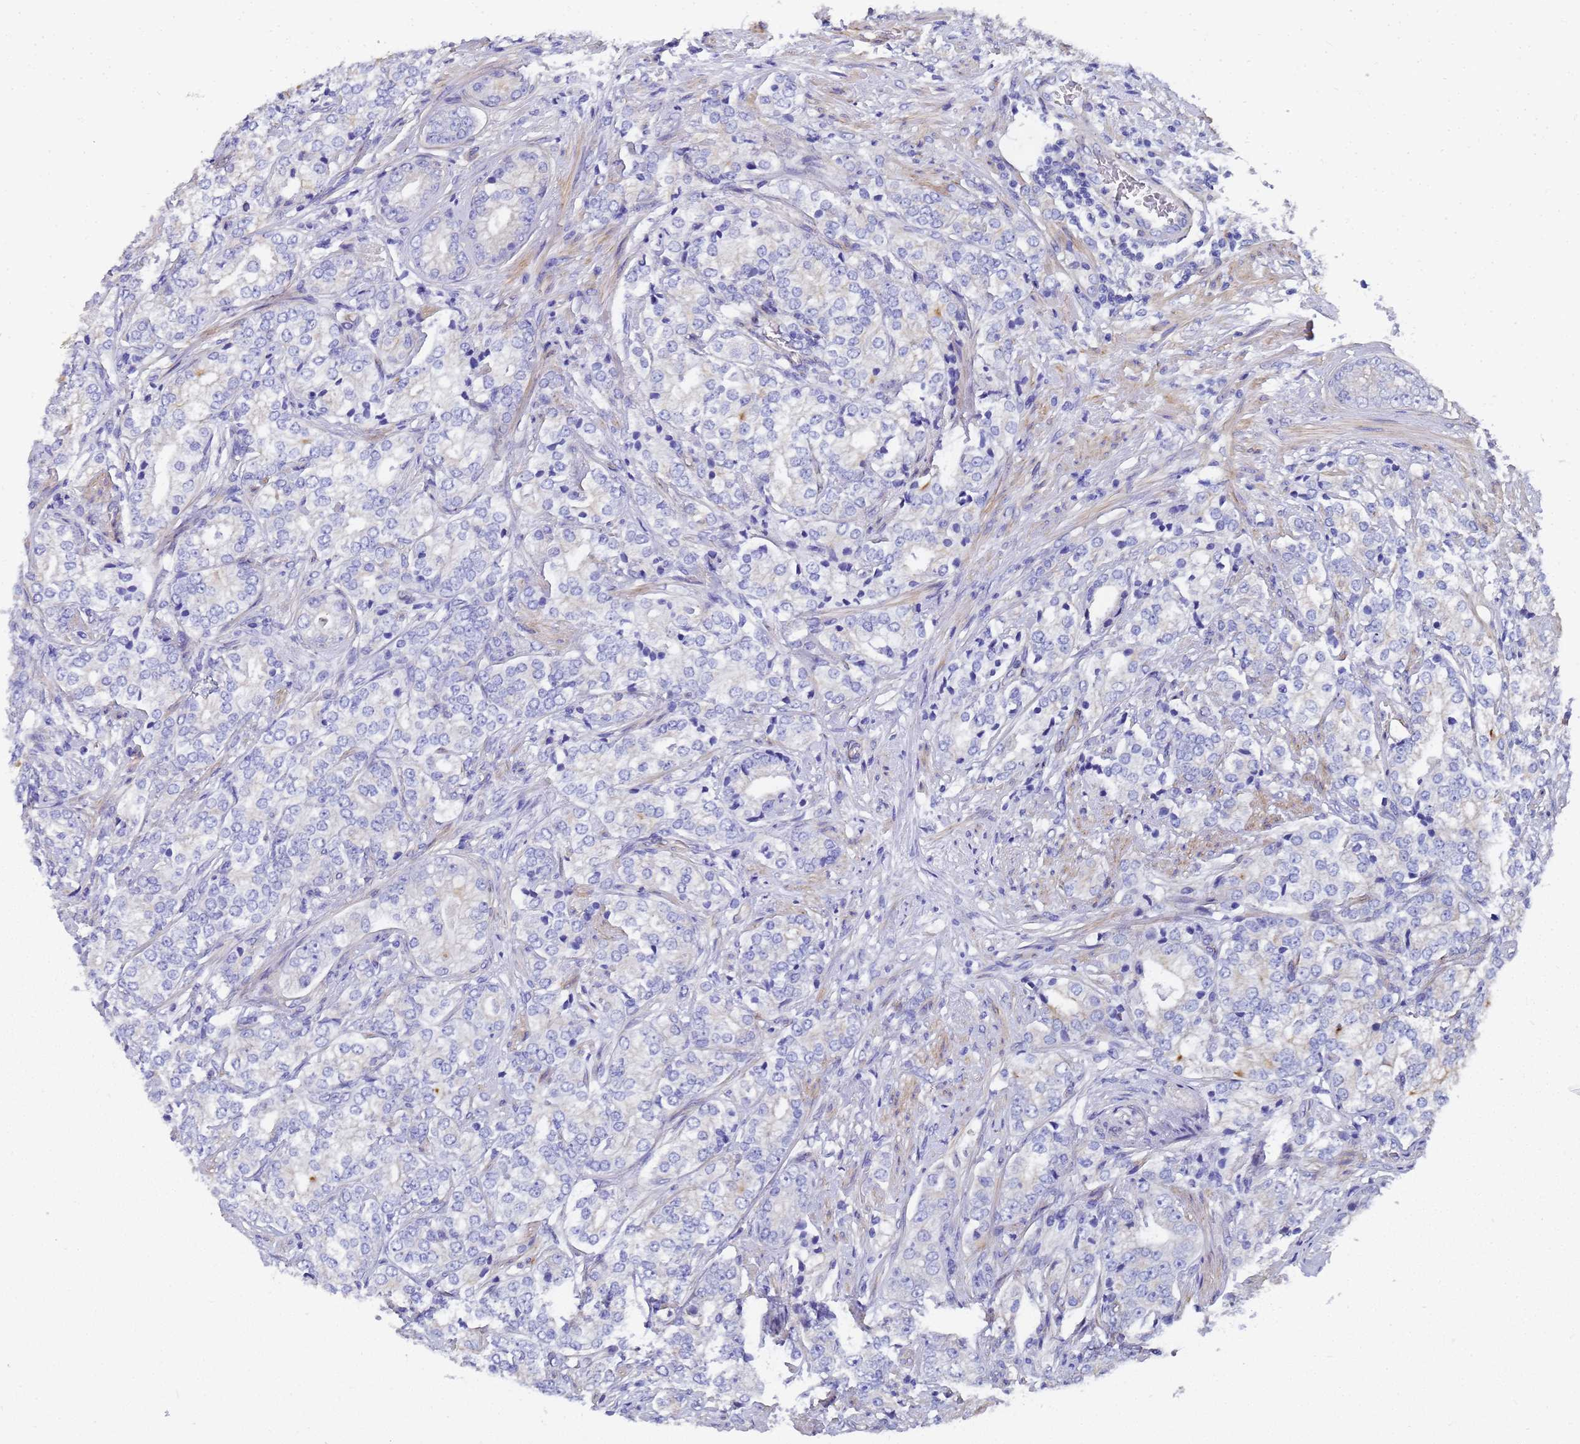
{"staining": {"intensity": "negative", "quantity": "none", "location": "none"}, "tissue": "prostate cancer", "cell_type": "Tumor cells", "image_type": "cancer", "snomed": [{"axis": "morphology", "description": "Adenocarcinoma, High grade"}, {"axis": "topography", "description": "Prostate"}], "caption": "A histopathology image of prostate cancer stained for a protein shows no brown staining in tumor cells.", "gene": "TUBB1", "patient": {"sex": "male", "age": 69}}